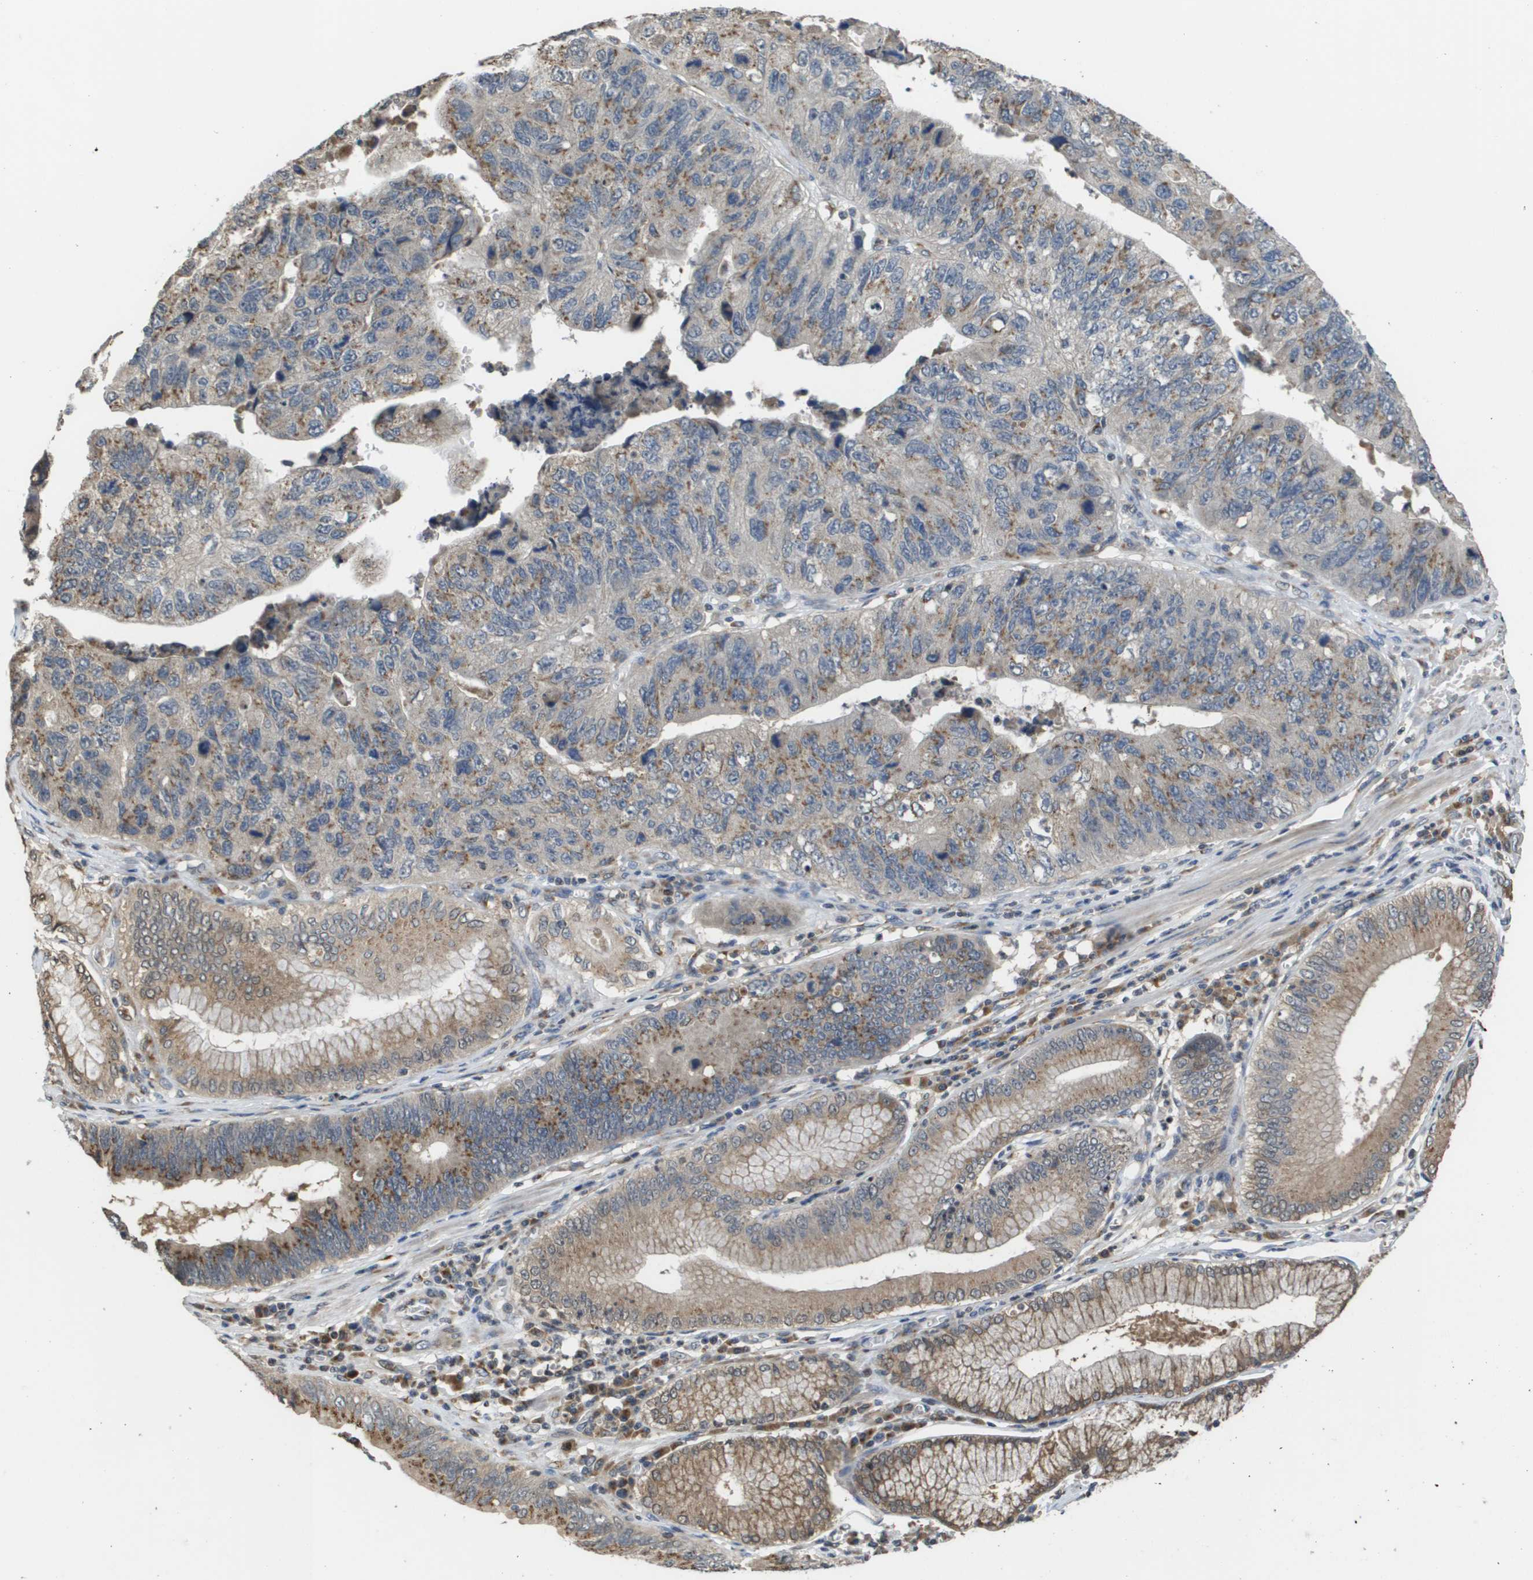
{"staining": {"intensity": "moderate", "quantity": "25%-75%", "location": "cytoplasmic/membranous"}, "tissue": "stomach cancer", "cell_type": "Tumor cells", "image_type": "cancer", "snomed": [{"axis": "morphology", "description": "Adenocarcinoma, NOS"}, {"axis": "topography", "description": "Stomach"}], "caption": "Human stomach cancer stained for a protein (brown) demonstrates moderate cytoplasmic/membranous positive positivity in about 25%-75% of tumor cells.", "gene": "PCK1", "patient": {"sex": "male", "age": 59}}